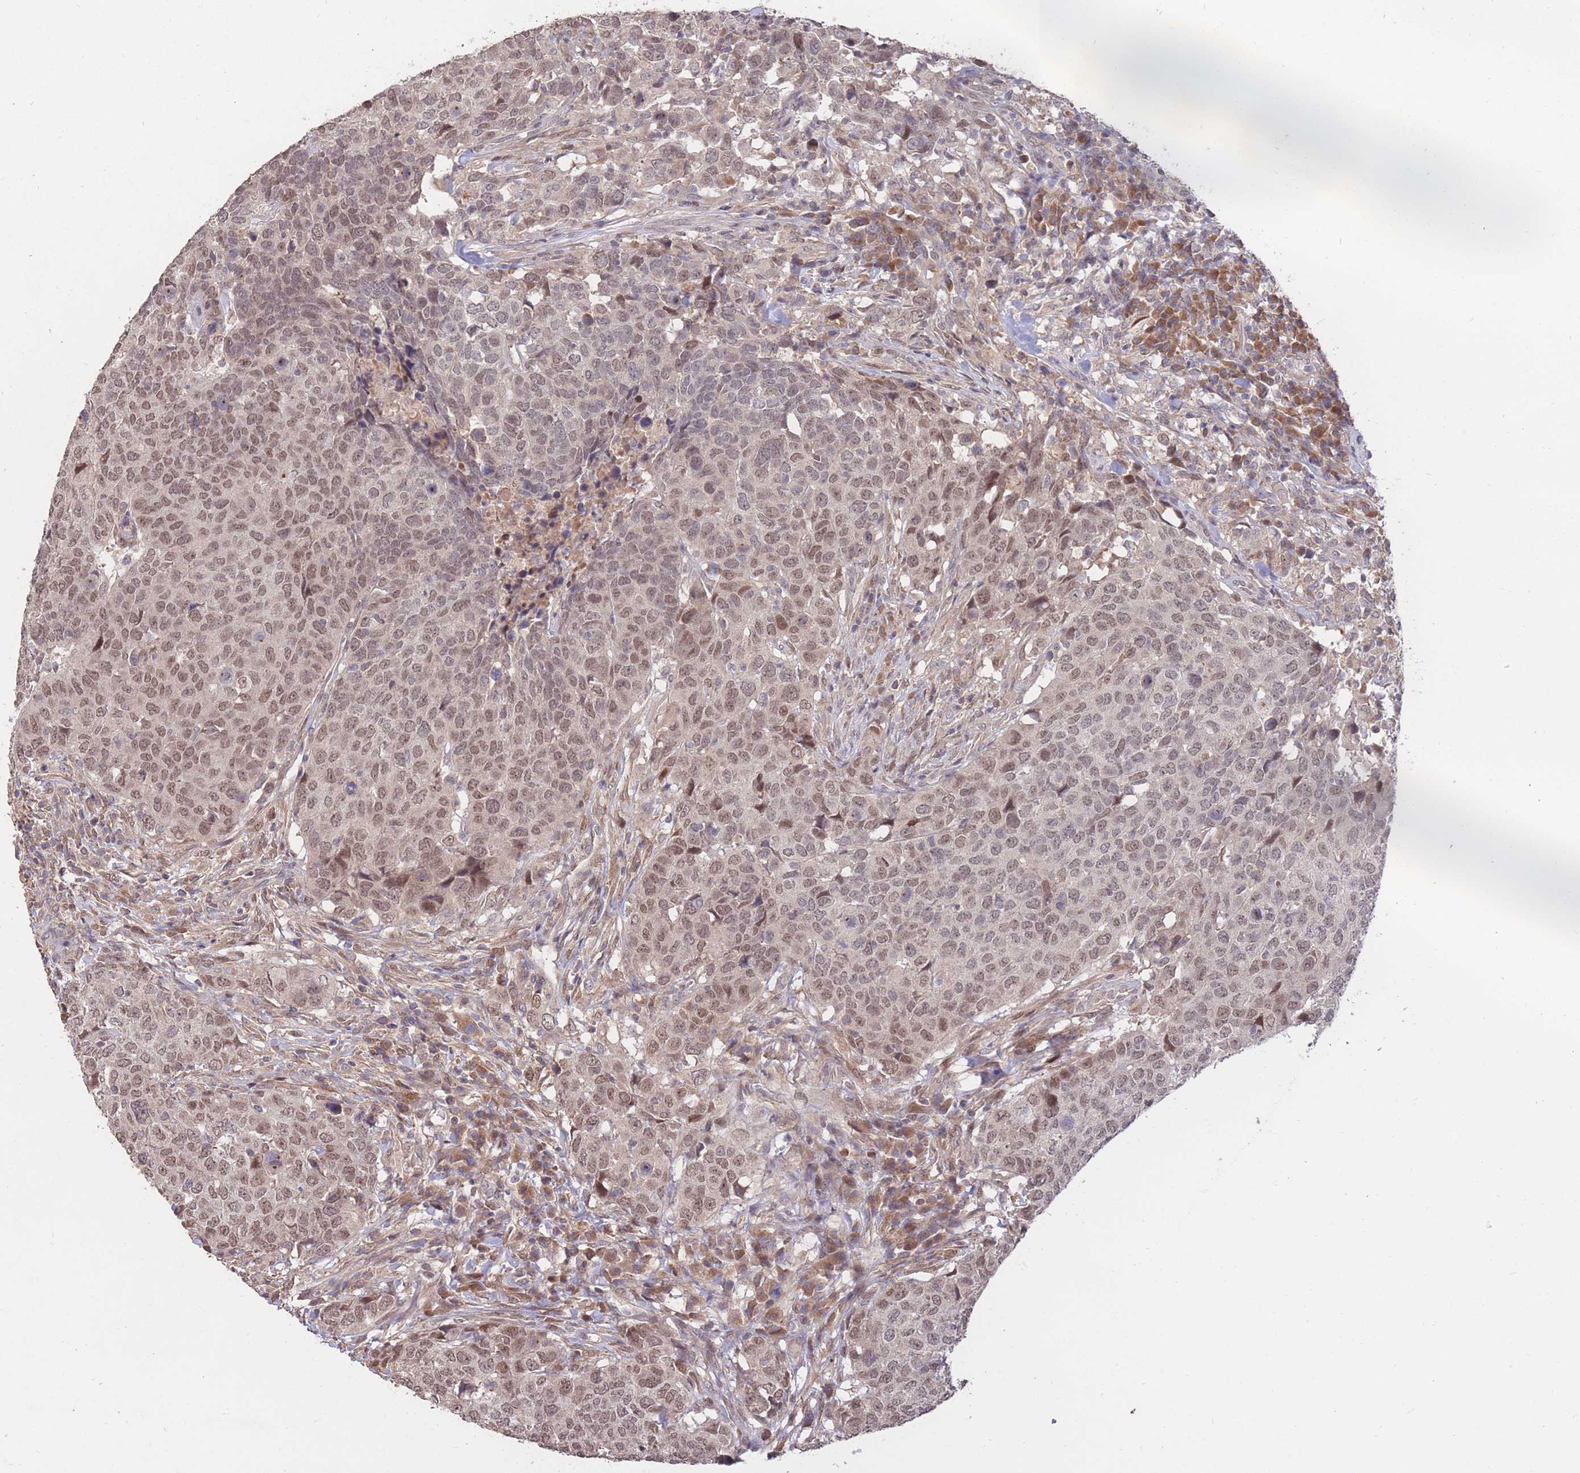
{"staining": {"intensity": "moderate", "quantity": ">75%", "location": "nuclear"}, "tissue": "head and neck cancer", "cell_type": "Tumor cells", "image_type": "cancer", "snomed": [{"axis": "morphology", "description": "Normal tissue, NOS"}, {"axis": "morphology", "description": "Squamous cell carcinoma, NOS"}, {"axis": "topography", "description": "Skeletal muscle"}, {"axis": "topography", "description": "Vascular tissue"}, {"axis": "topography", "description": "Peripheral nerve tissue"}, {"axis": "topography", "description": "Head-Neck"}], "caption": "Immunohistochemical staining of head and neck cancer reveals medium levels of moderate nuclear positivity in about >75% of tumor cells.", "gene": "RGS14", "patient": {"sex": "male", "age": 66}}